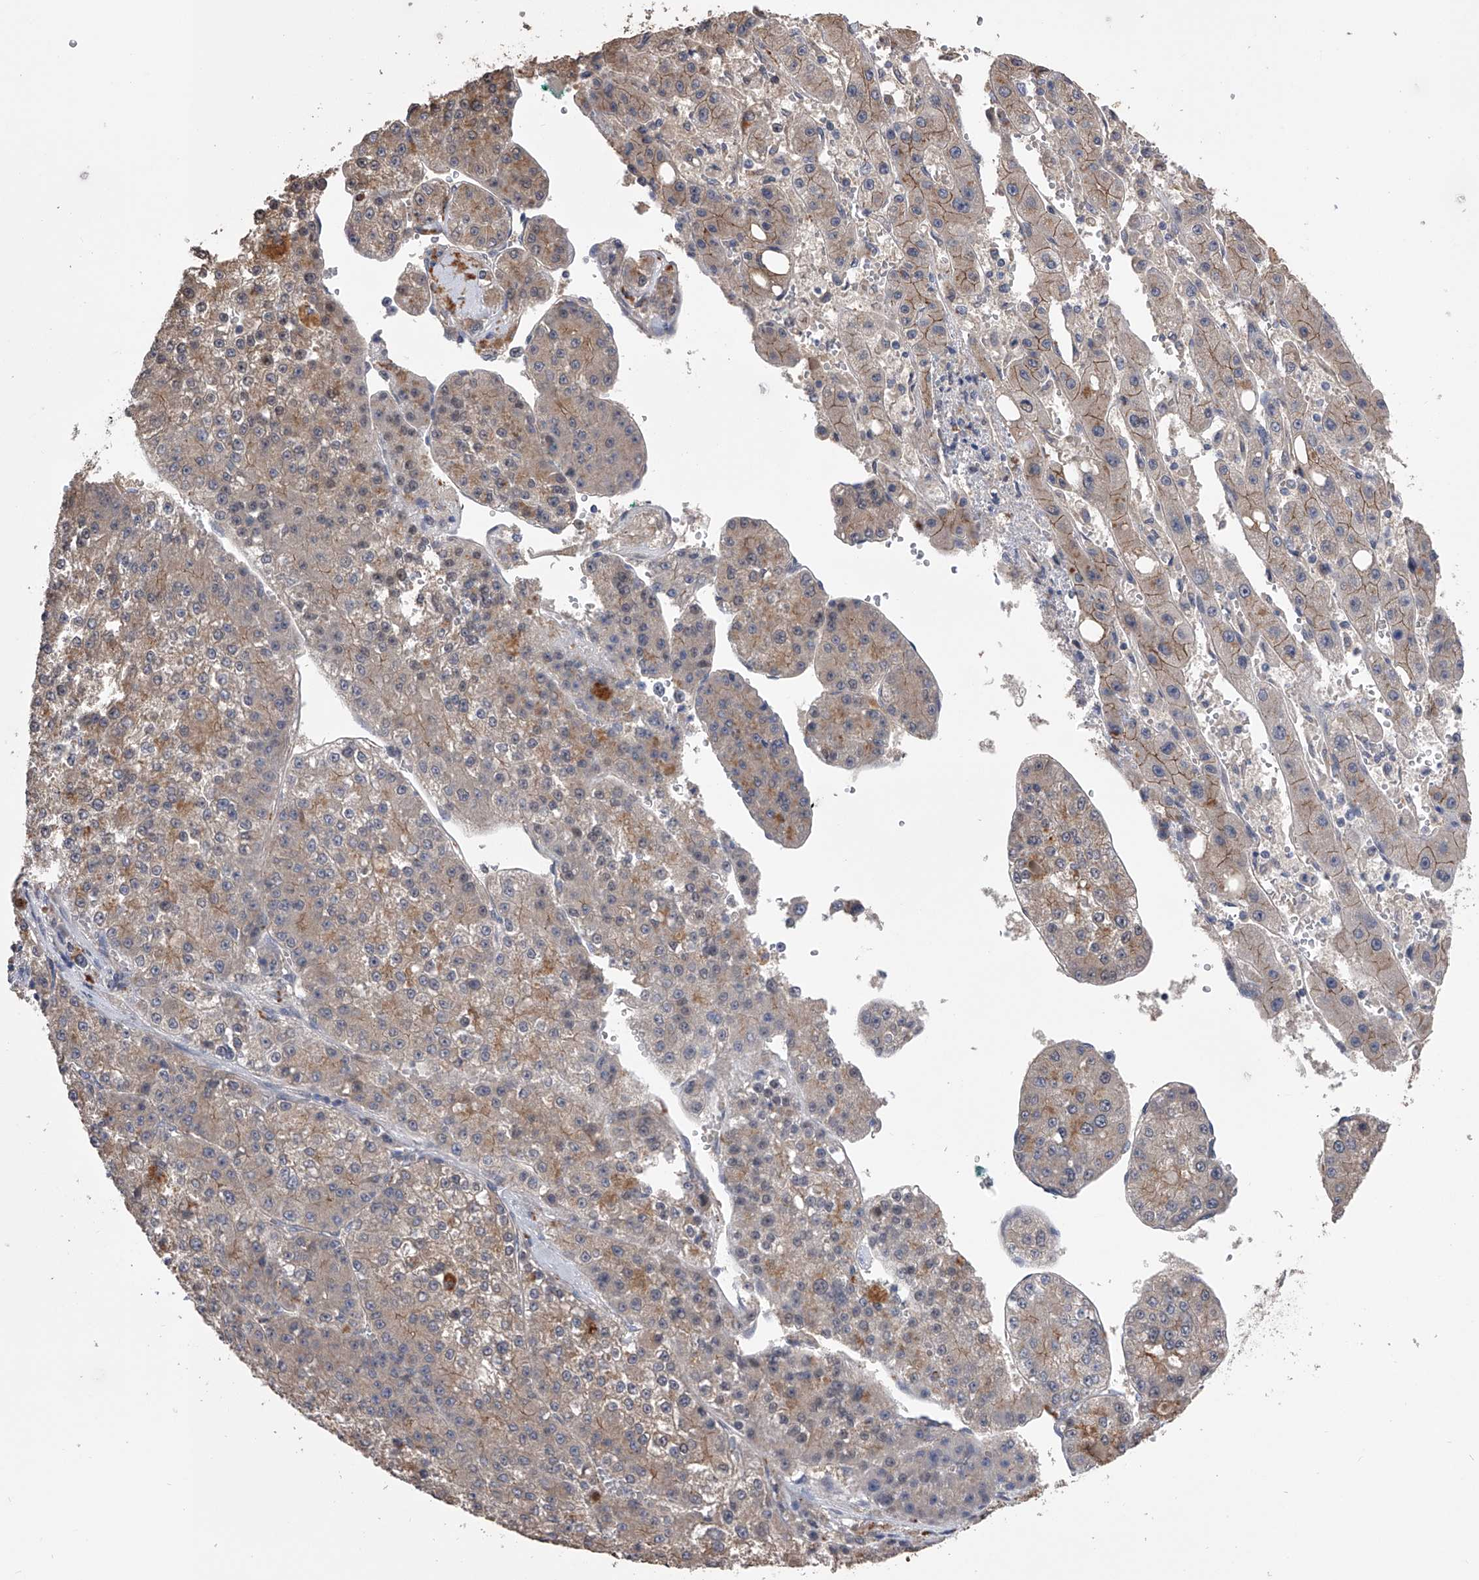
{"staining": {"intensity": "weak", "quantity": ">75%", "location": "cytoplasmic/membranous"}, "tissue": "liver cancer", "cell_type": "Tumor cells", "image_type": "cancer", "snomed": [{"axis": "morphology", "description": "Carcinoma, Hepatocellular, NOS"}, {"axis": "topography", "description": "Liver"}], "caption": "About >75% of tumor cells in human liver hepatocellular carcinoma display weak cytoplasmic/membranous protein positivity as visualized by brown immunohistochemical staining.", "gene": "ZNF343", "patient": {"sex": "female", "age": 73}}